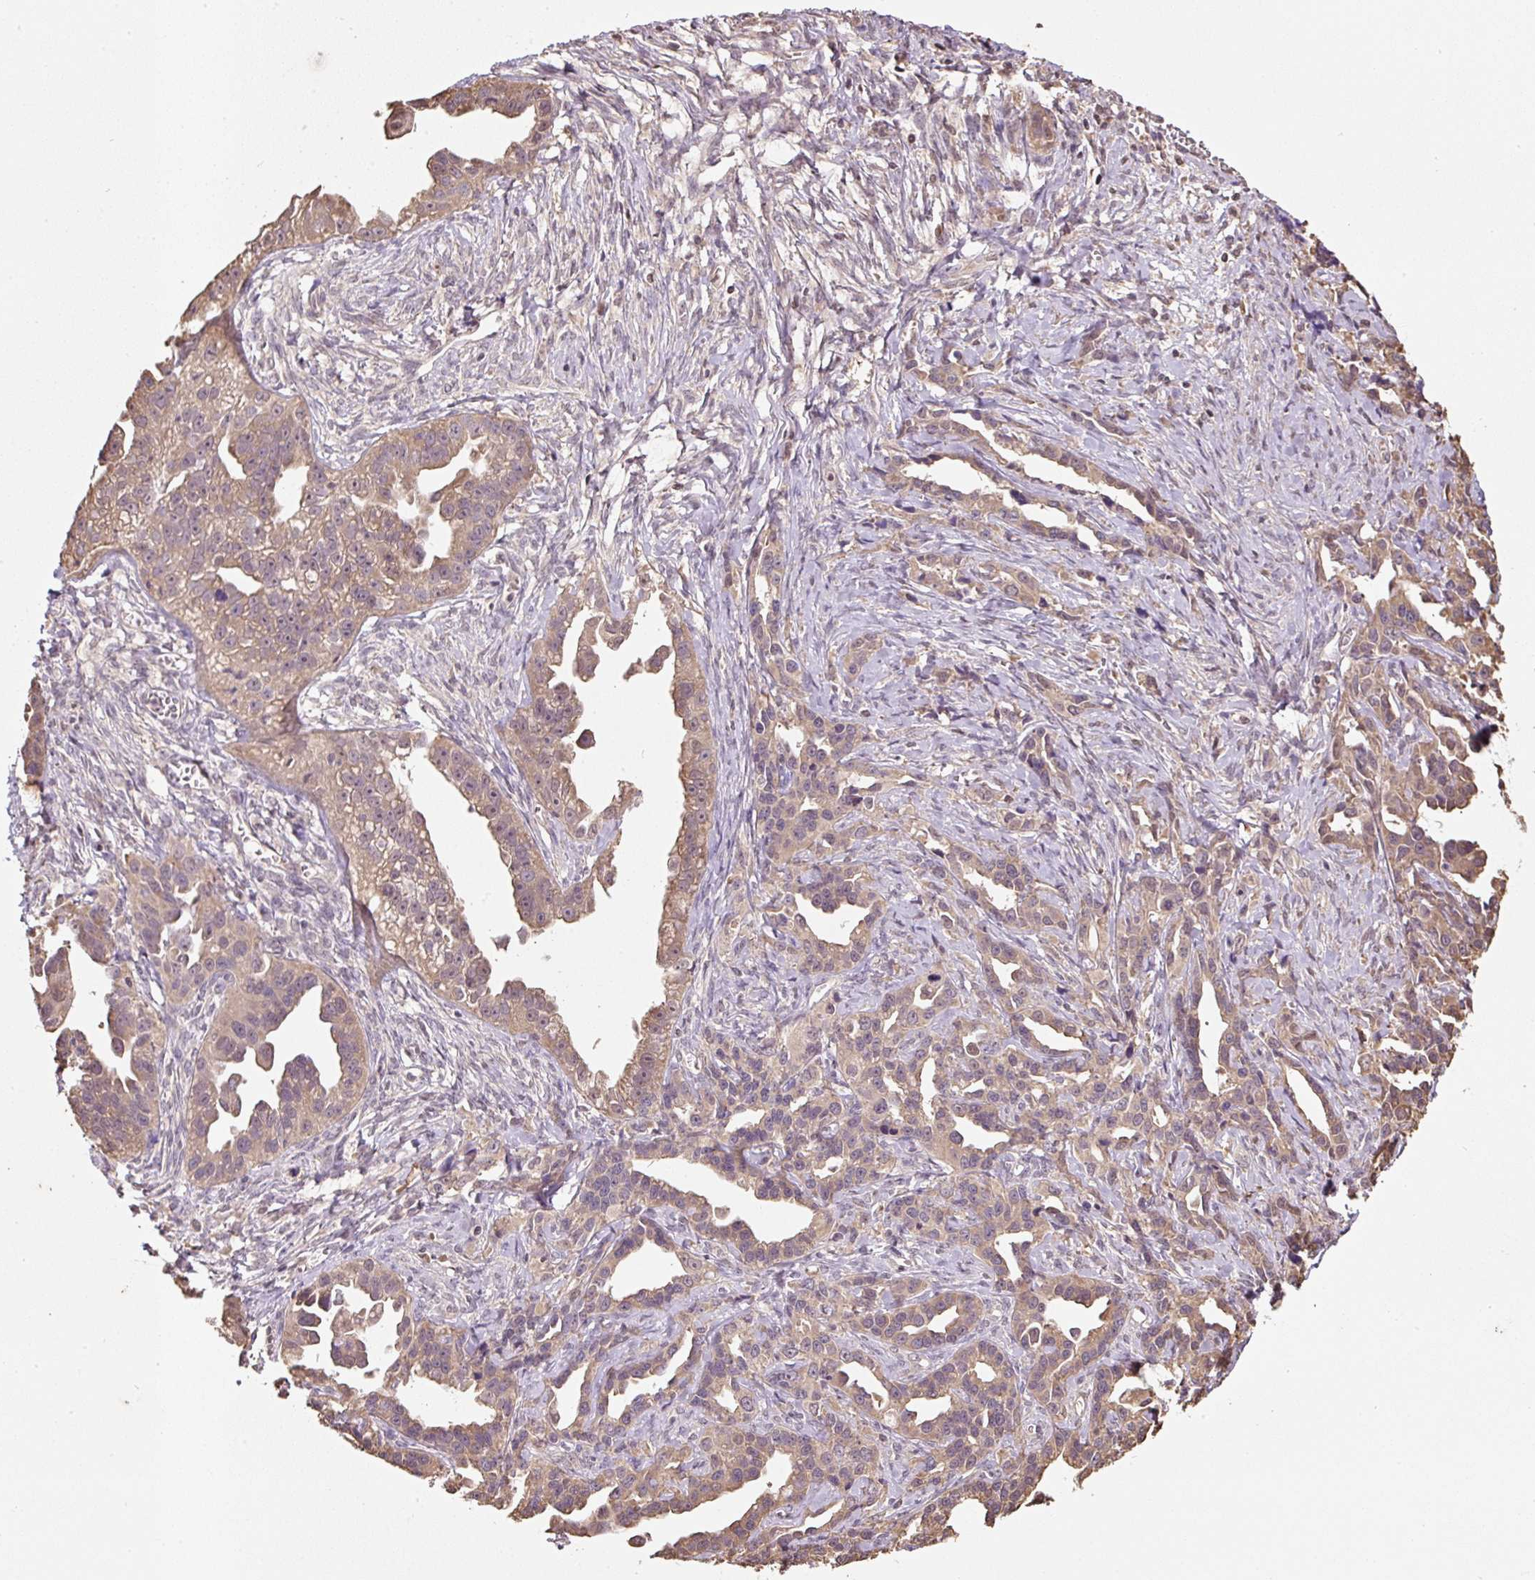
{"staining": {"intensity": "weak", "quantity": ">75%", "location": "cytoplasmic/membranous,nuclear"}, "tissue": "ovarian cancer", "cell_type": "Tumor cells", "image_type": "cancer", "snomed": [{"axis": "morphology", "description": "Cystadenocarcinoma, serous, NOS"}, {"axis": "topography", "description": "Ovary"}], "caption": "Tumor cells show low levels of weak cytoplasmic/membranous and nuclear staining in approximately >75% of cells in human serous cystadenocarcinoma (ovarian). (IHC, brightfield microscopy, high magnification).", "gene": "TMEM170B", "patient": {"sex": "female", "age": 75}}